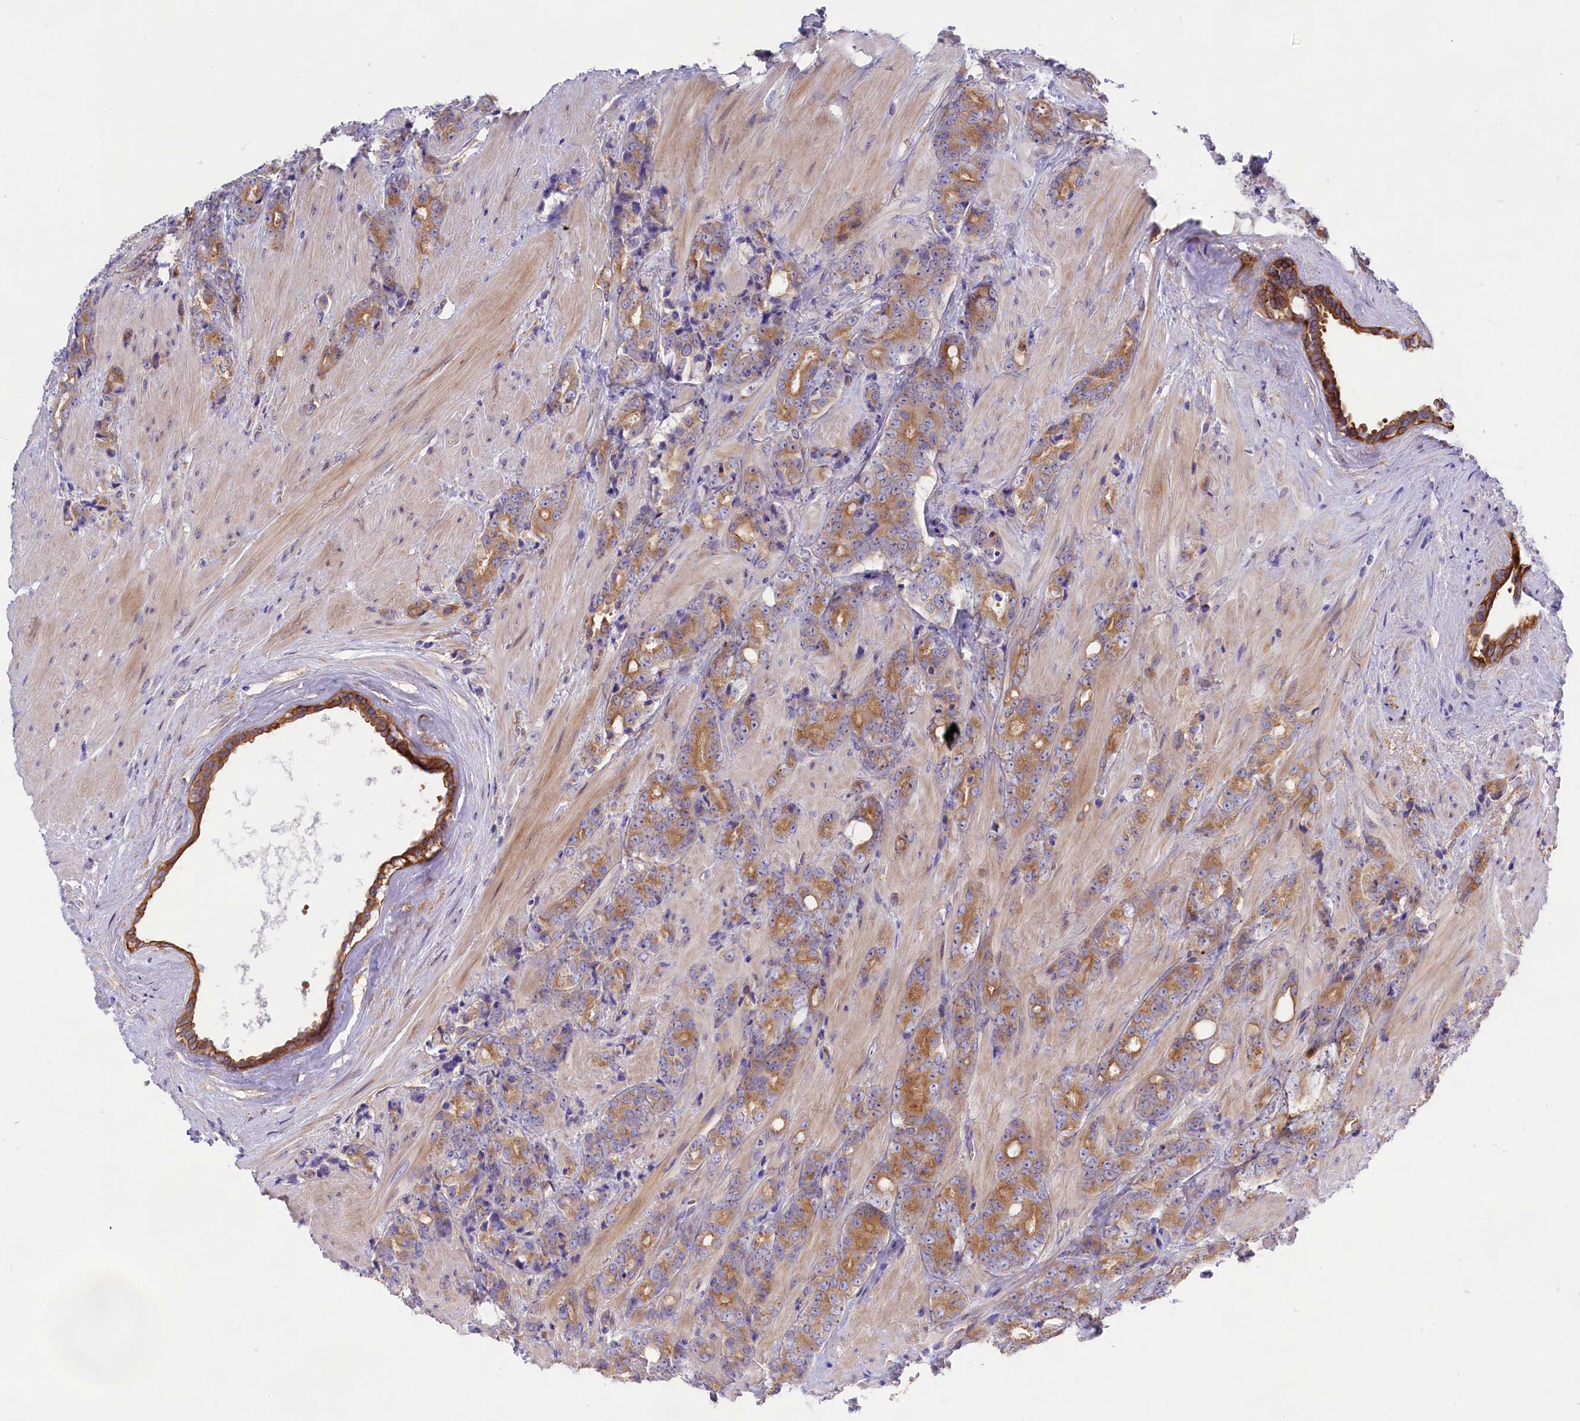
{"staining": {"intensity": "moderate", "quantity": ">75%", "location": "cytoplasmic/membranous"}, "tissue": "prostate cancer", "cell_type": "Tumor cells", "image_type": "cancer", "snomed": [{"axis": "morphology", "description": "Adenocarcinoma, High grade"}, {"axis": "topography", "description": "Prostate"}], "caption": "Prostate cancer stained with DAB immunohistochemistry (IHC) reveals medium levels of moderate cytoplasmic/membranous positivity in approximately >75% of tumor cells.", "gene": "PPP1R13L", "patient": {"sex": "male", "age": 62}}